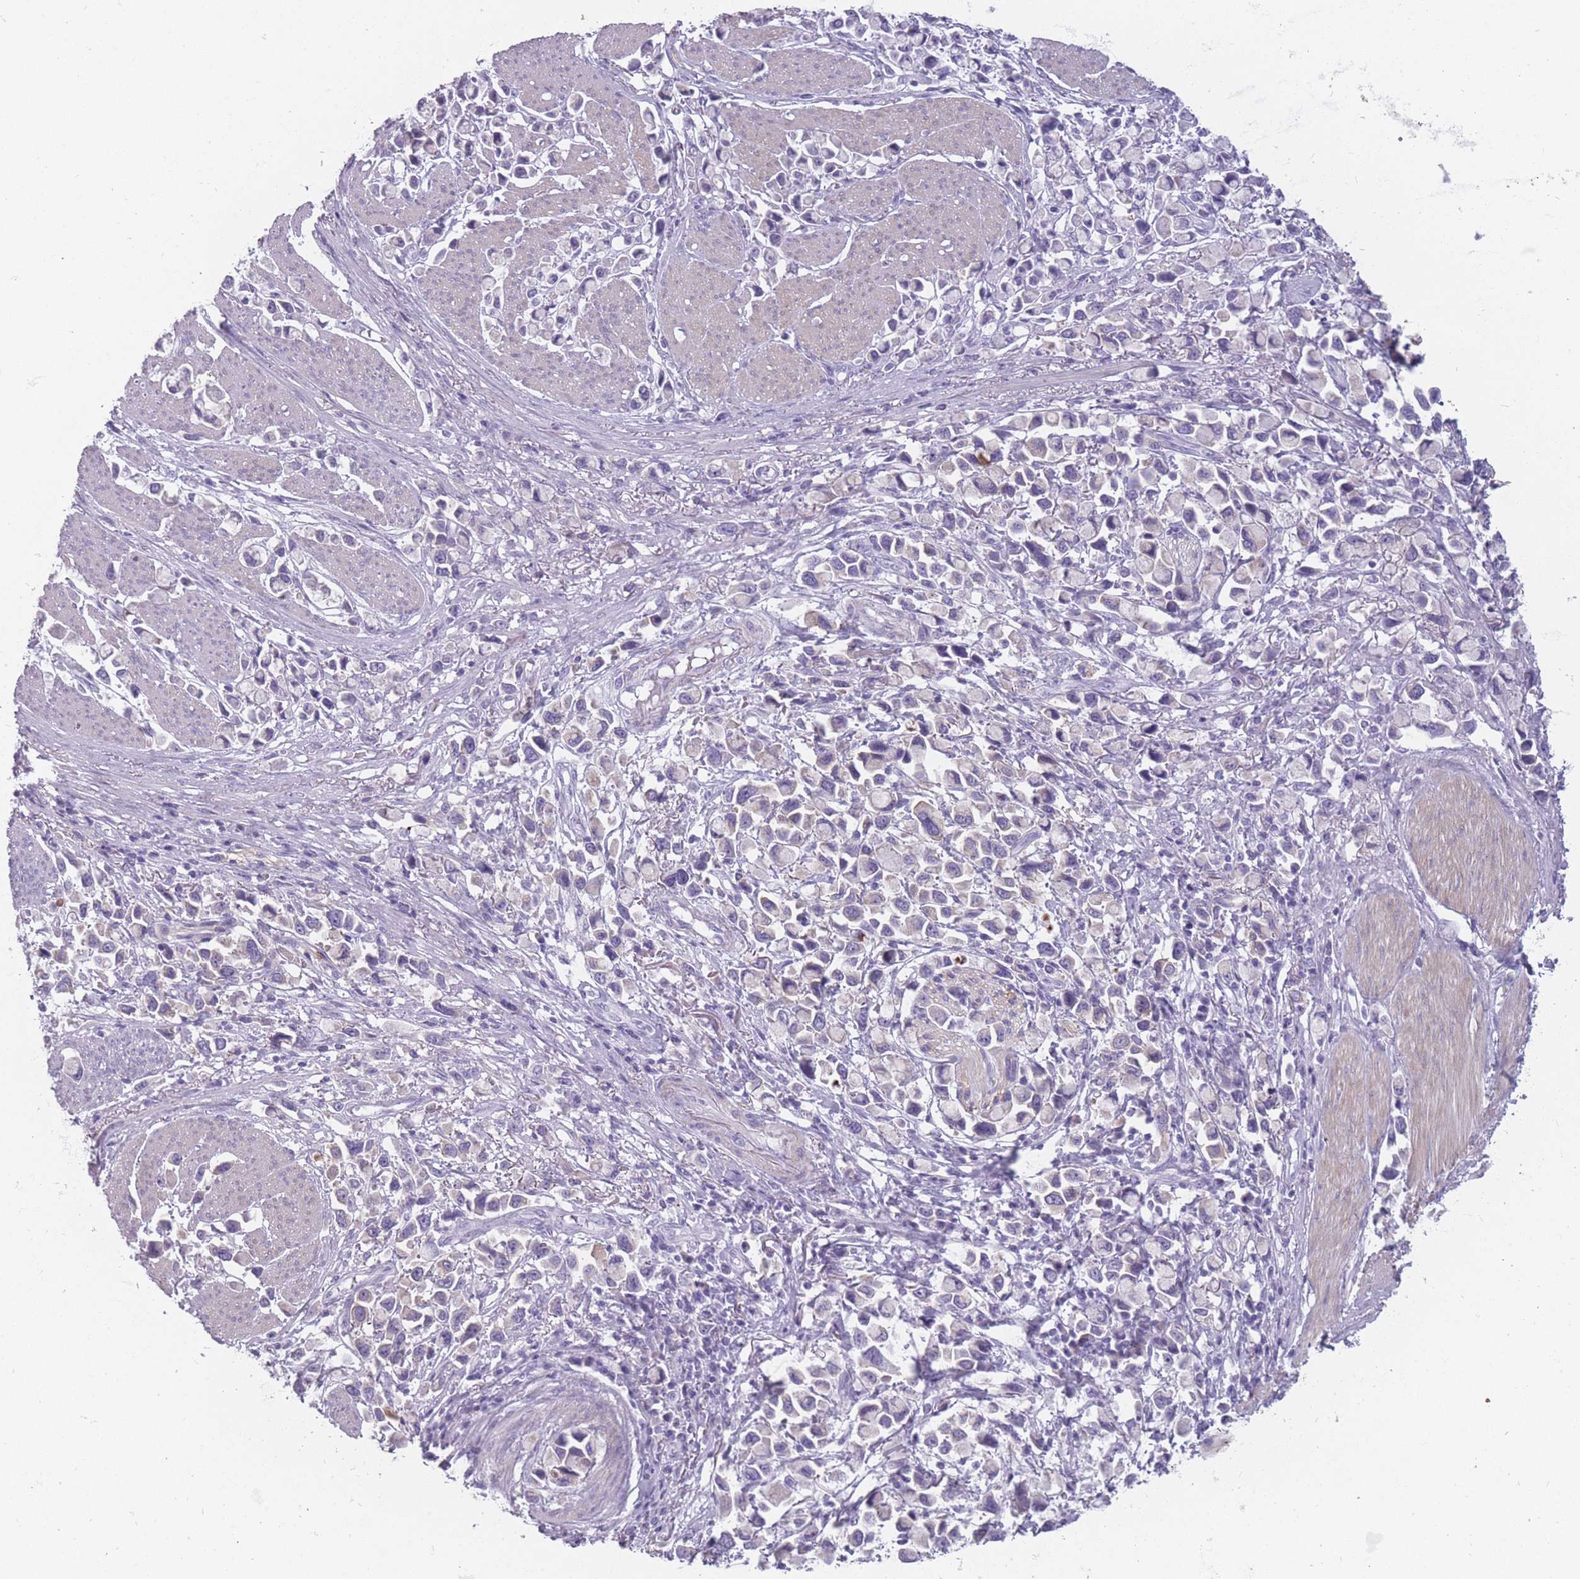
{"staining": {"intensity": "negative", "quantity": "none", "location": "none"}, "tissue": "stomach cancer", "cell_type": "Tumor cells", "image_type": "cancer", "snomed": [{"axis": "morphology", "description": "Adenocarcinoma, NOS"}, {"axis": "topography", "description": "Stomach"}], "caption": "High magnification brightfield microscopy of adenocarcinoma (stomach) stained with DAB (brown) and counterstained with hematoxylin (blue): tumor cells show no significant positivity. (DAB immunohistochemistry (IHC) visualized using brightfield microscopy, high magnification).", "gene": "PPFIA3", "patient": {"sex": "female", "age": 81}}